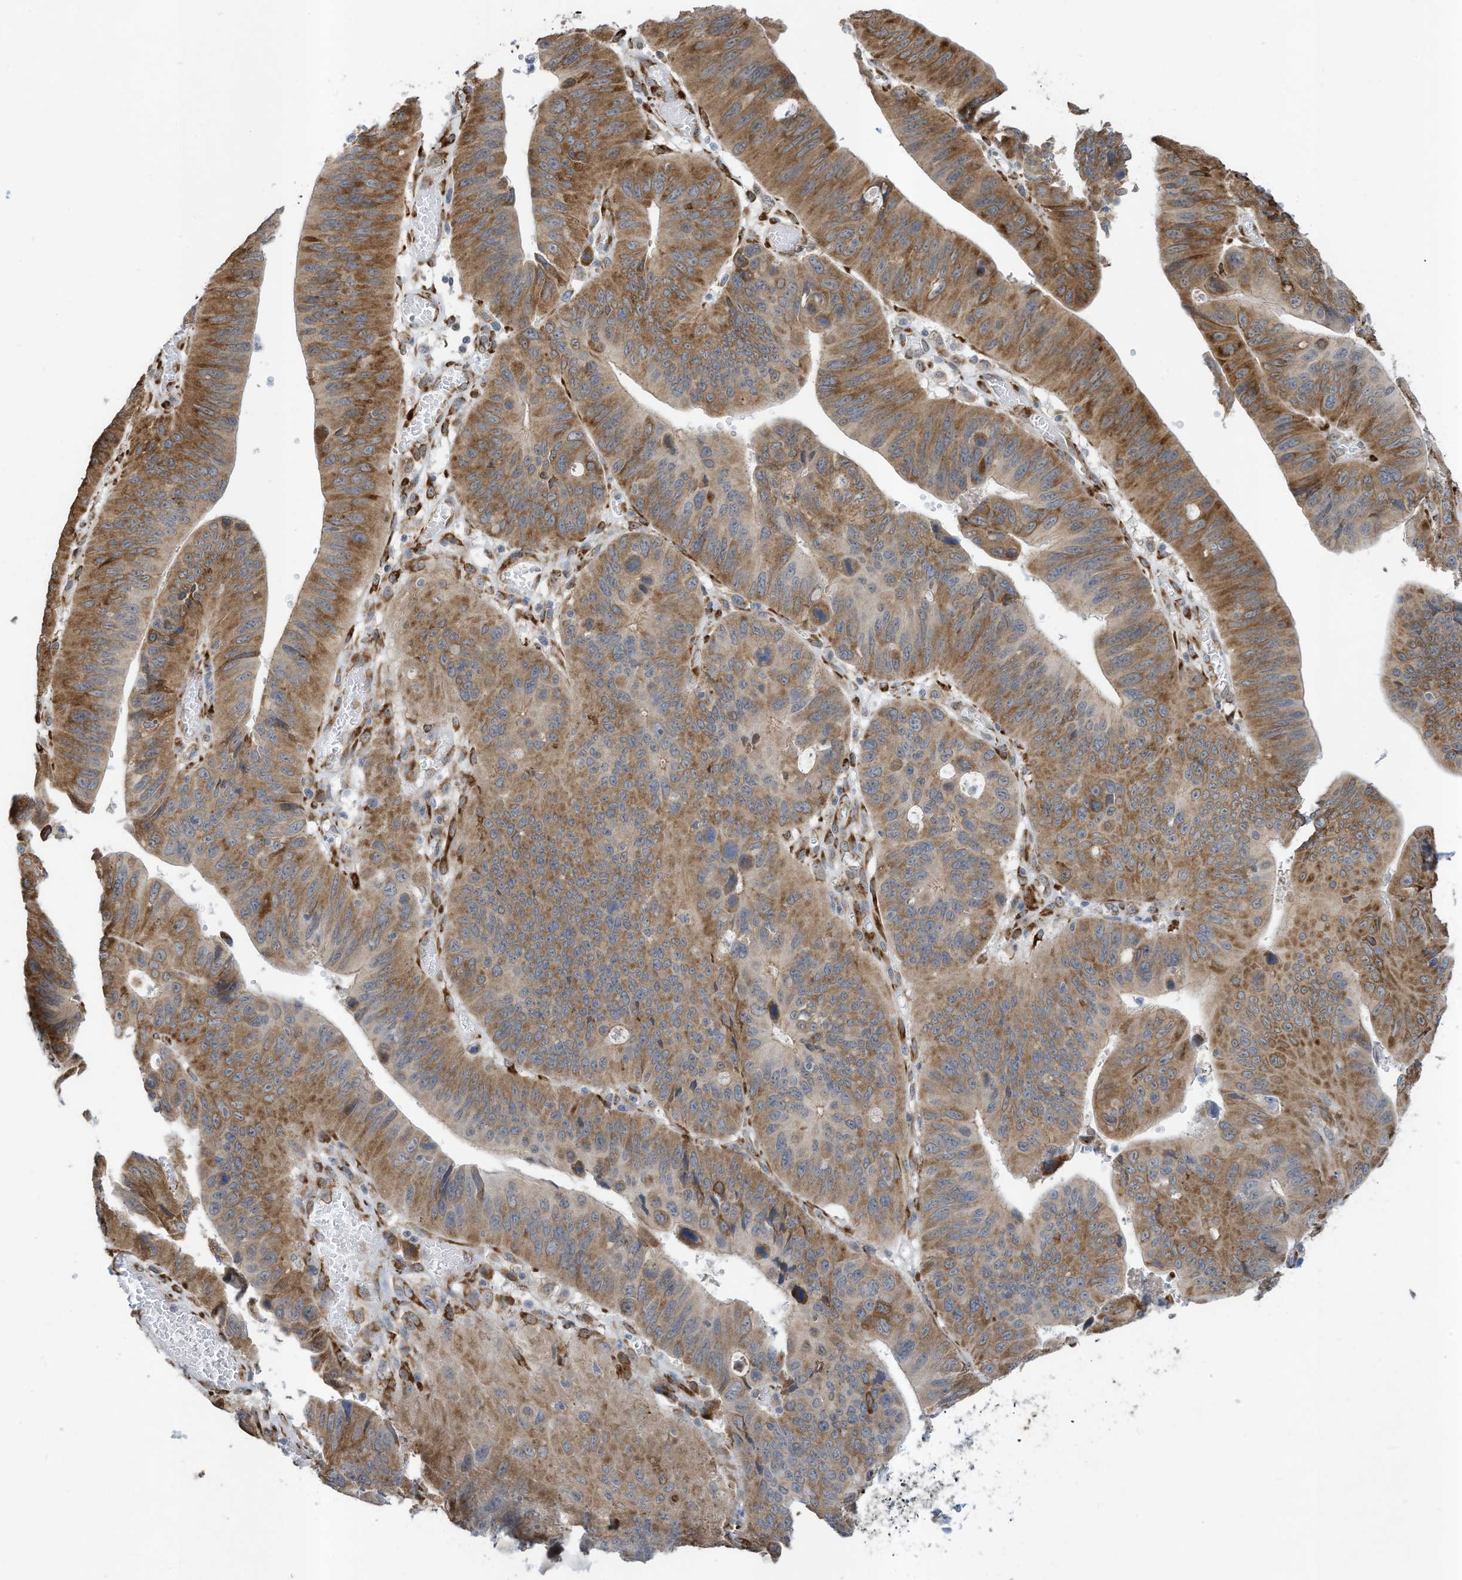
{"staining": {"intensity": "moderate", "quantity": ">75%", "location": "cytoplasmic/membranous"}, "tissue": "stomach cancer", "cell_type": "Tumor cells", "image_type": "cancer", "snomed": [{"axis": "morphology", "description": "Adenocarcinoma, NOS"}, {"axis": "topography", "description": "Stomach"}], "caption": "Adenocarcinoma (stomach) stained with immunohistochemistry (IHC) displays moderate cytoplasmic/membranous staining in about >75% of tumor cells.", "gene": "ZBTB45", "patient": {"sex": "male", "age": 59}}